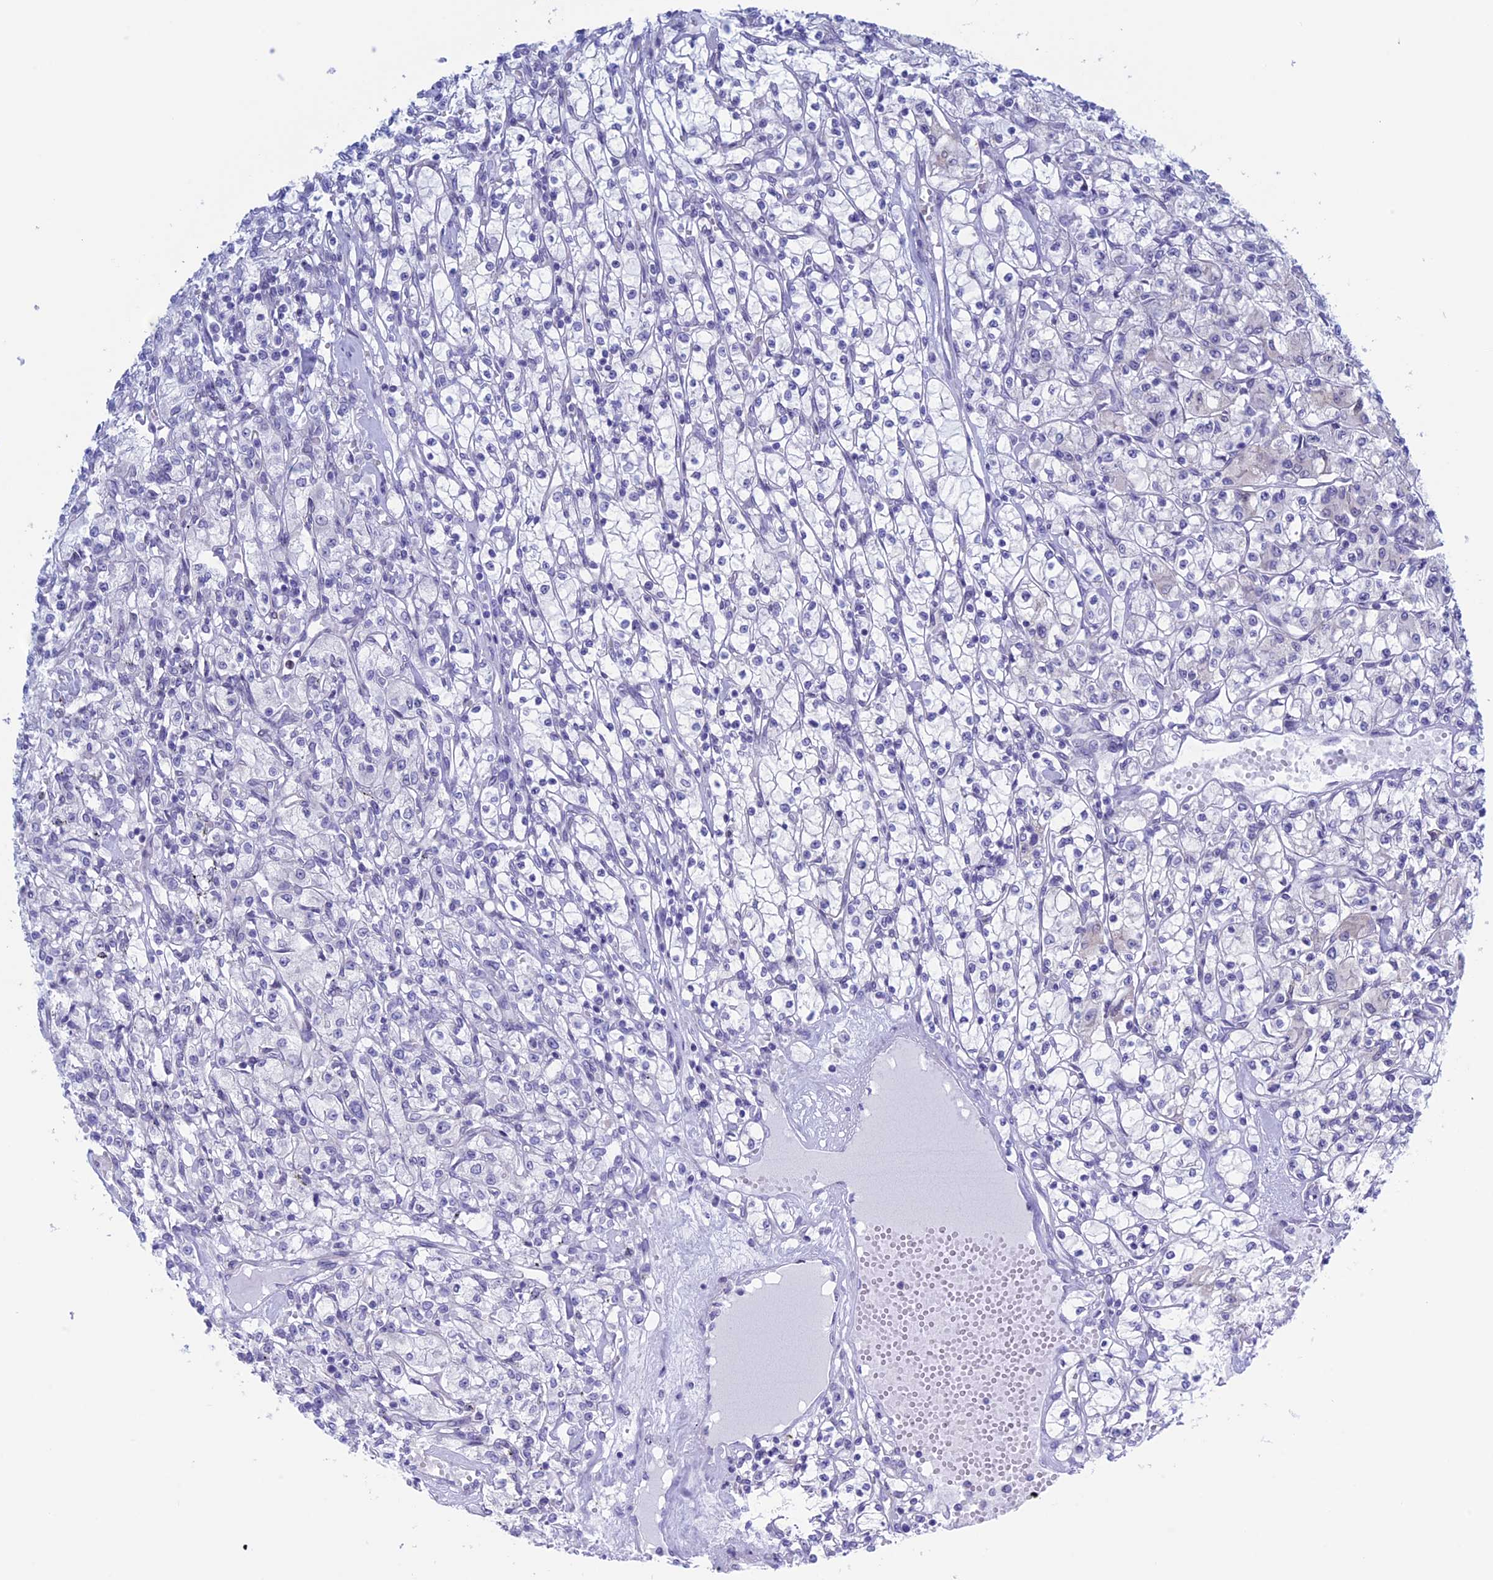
{"staining": {"intensity": "negative", "quantity": "none", "location": "none"}, "tissue": "renal cancer", "cell_type": "Tumor cells", "image_type": "cancer", "snomed": [{"axis": "morphology", "description": "Adenocarcinoma, NOS"}, {"axis": "topography", "description": "Kidney"}], "caption": "High power microscopy image of an immunohistochemistry (IHC) histopathology image of renal cancer (adenocarcinoma), revealing no significant positivity in tumor cells.", "gene": "LHFPL2", "patient": {"sex": "female", "age": 59}}